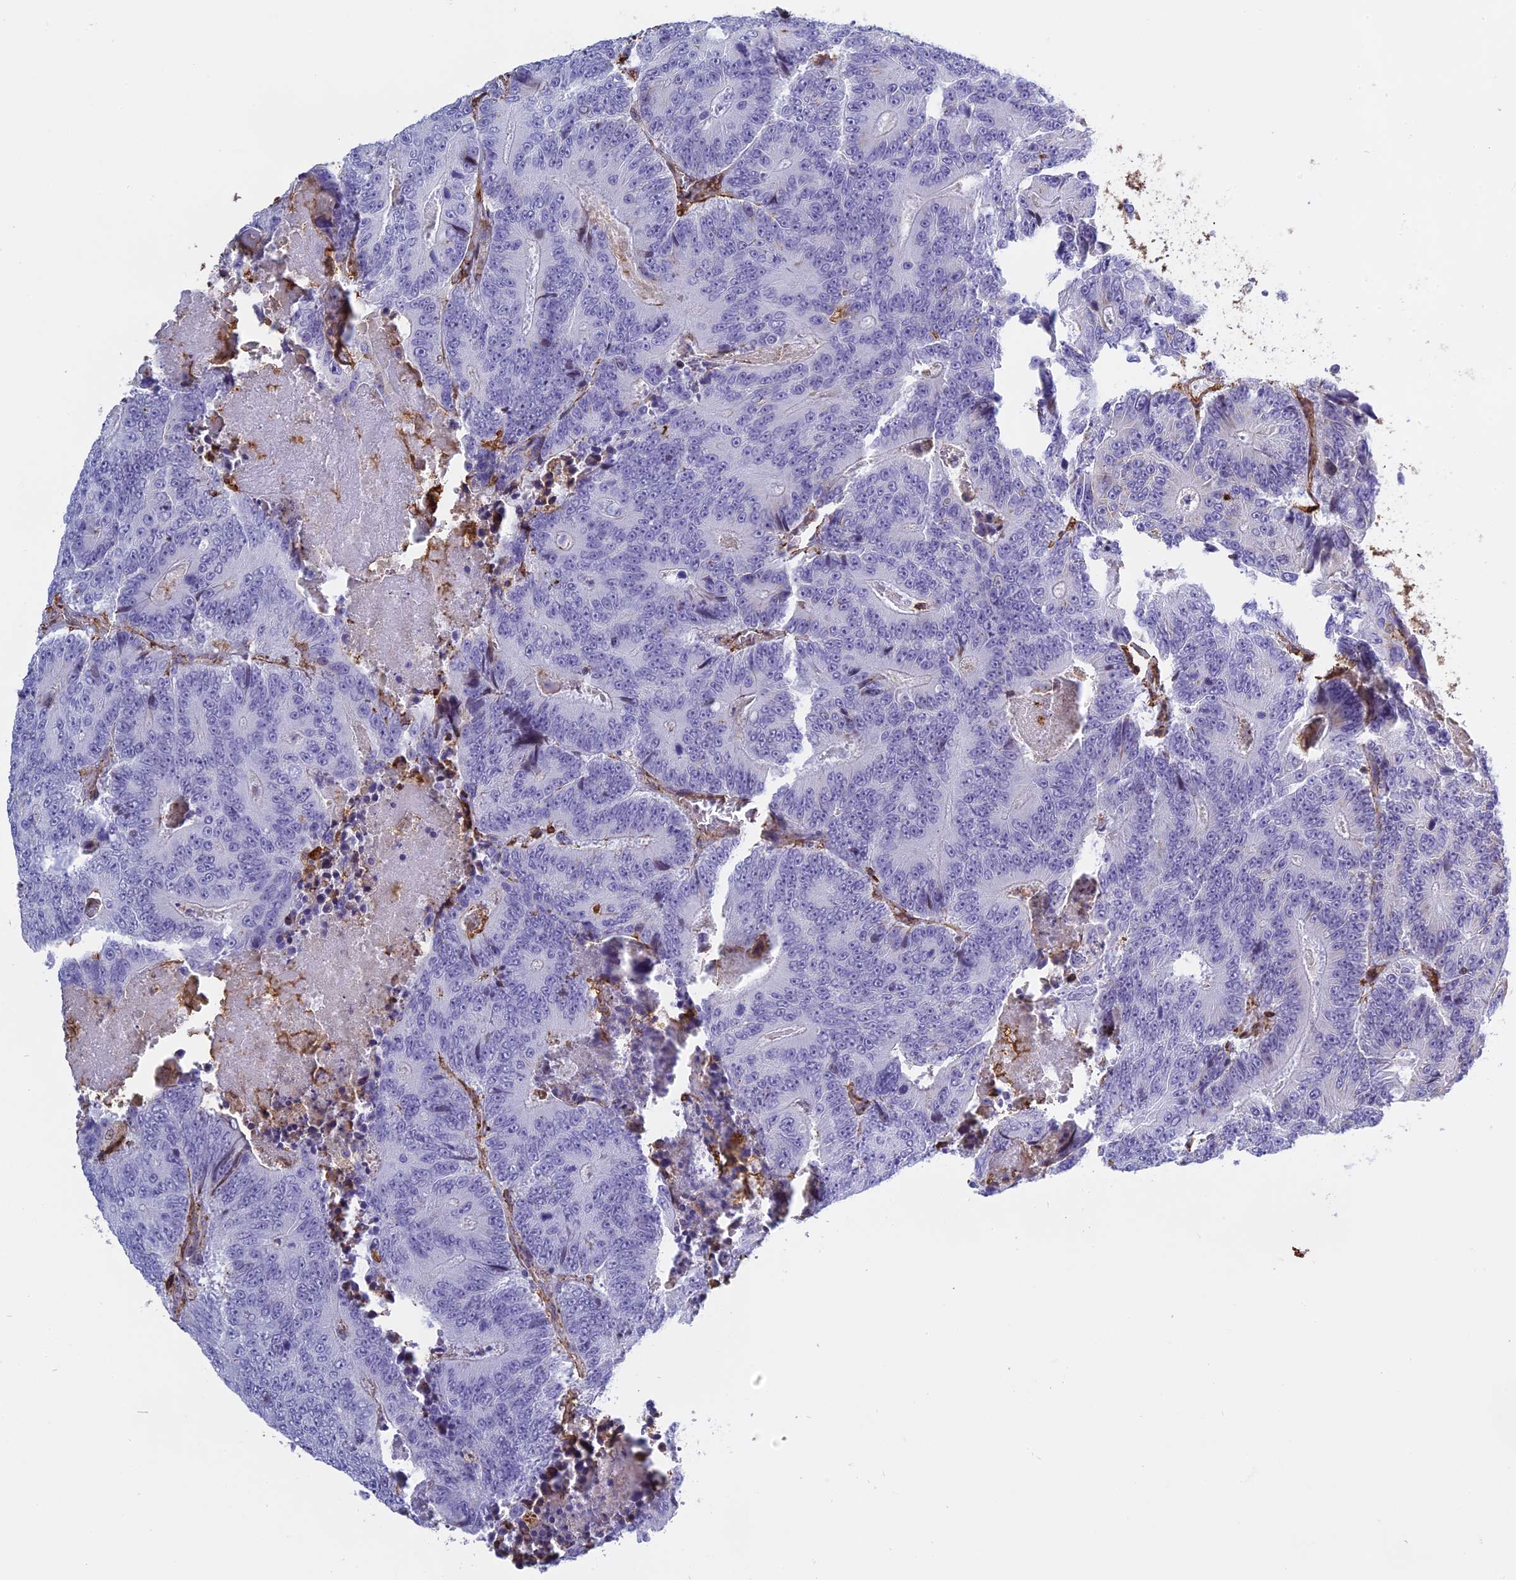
{"staining": {"intensity": "negative", "quantity": "none", "location": "none"}, "tissue": "colorectal cancer", "cell_type": "Tumor cells", "image_type": "cancer", "snomed": [{"axis": "morphology", "description": "Adenocarcinoma, NOS"}, {"axis": "topography", "description": "Colon"}], "caption": "Colorectal cancer (adenocarcinoma) stained for a protein using immunohistochemistry demonstrates no staining tumor cells.", "gene": "TMEM255B", "patient": {"sex": "male", "age": 83}}